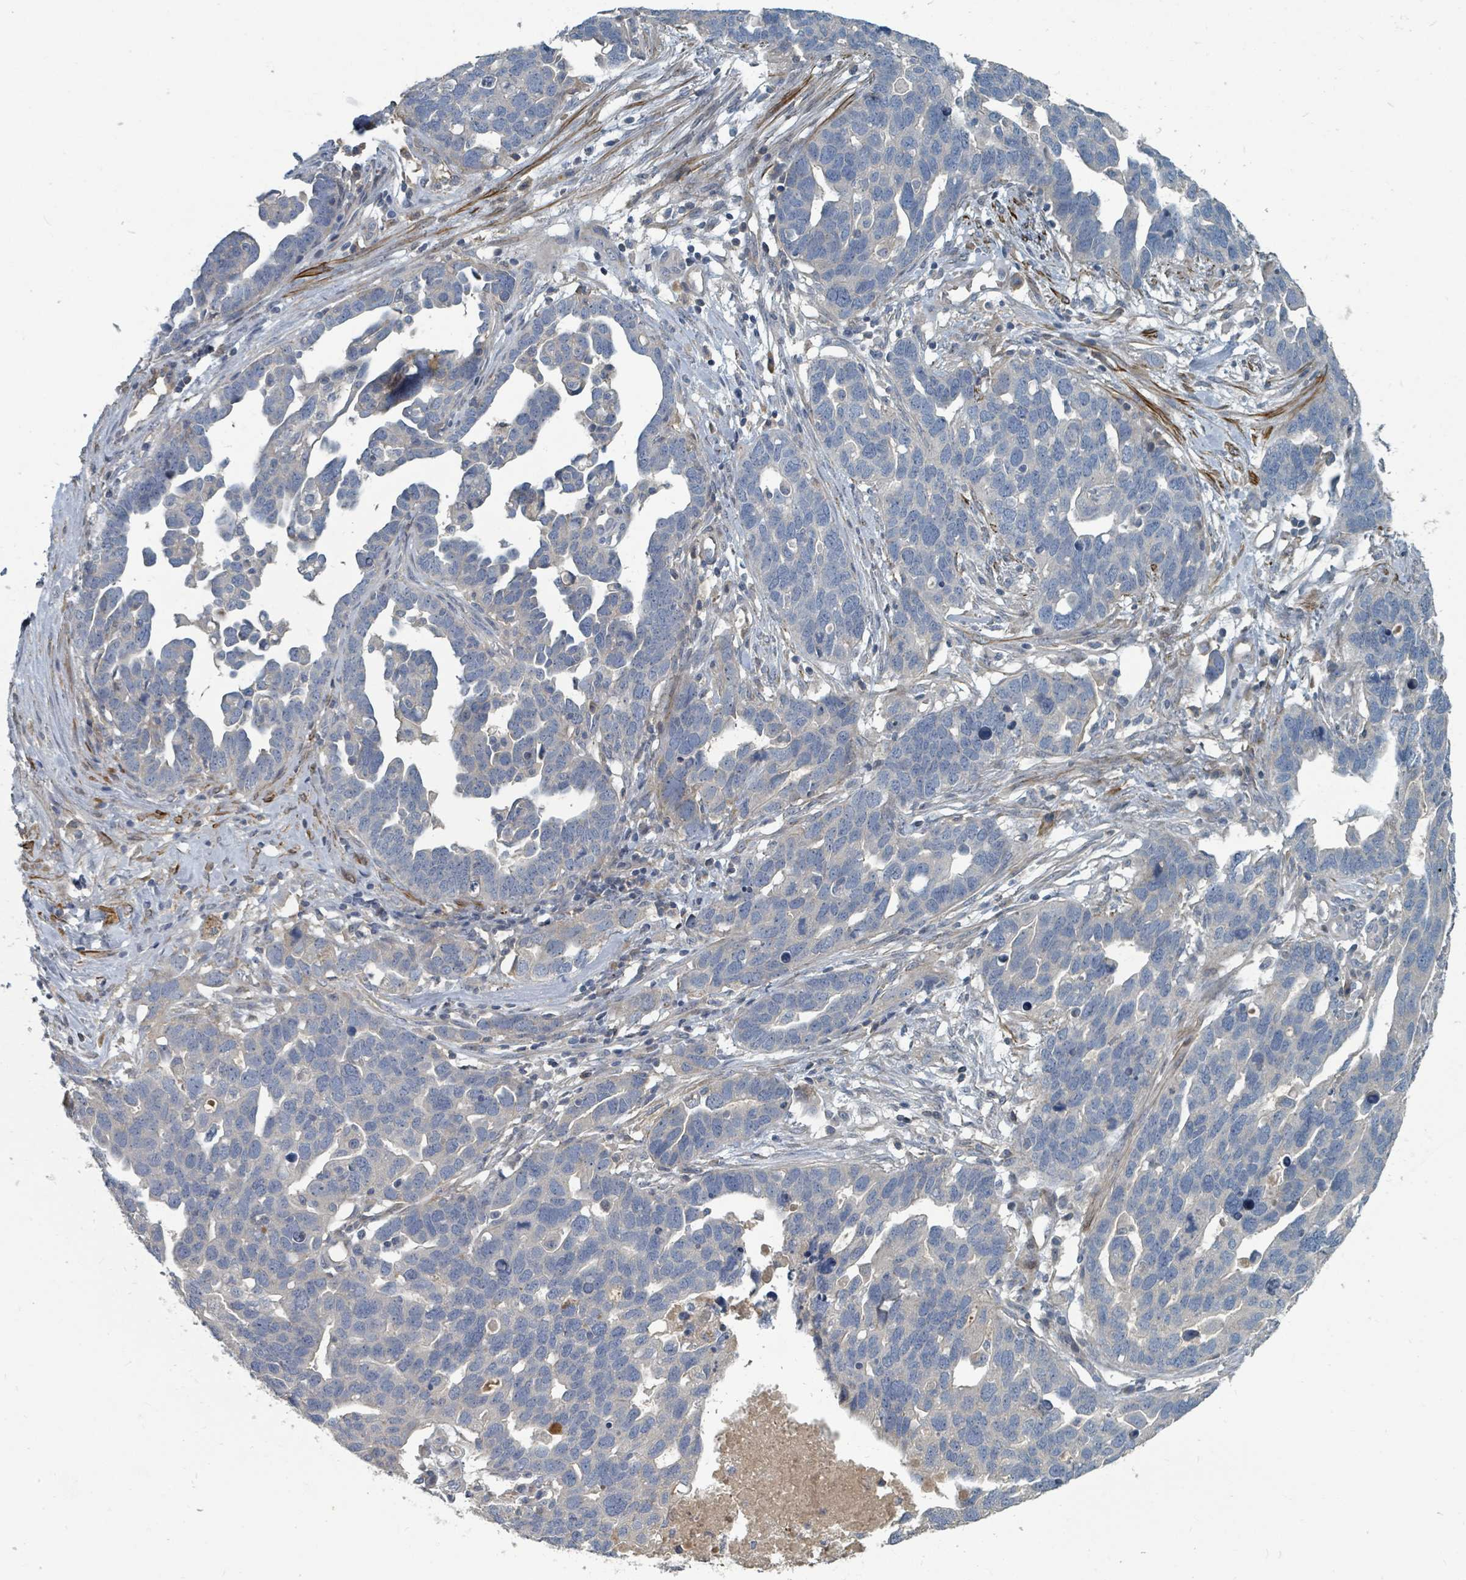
{"staining": {"intensity": "negative", "quantity": "none", "location": "none"}, "tissue": "ovarian cancer", "cell_type": "Tumor cells", "image_type": "cancer", "snomed": [{"axis": "morphology", "description": "Cystadenocarcinoma, serous, NOS"}, {"axis": "topography", "description": "Ovary"}], "caption": "Tumor cells show no significant staining in serous cystadenocarcinoma (ovarian).", "gene": "SLC44A5", "patient": {"sex": "female", "age": 54}}